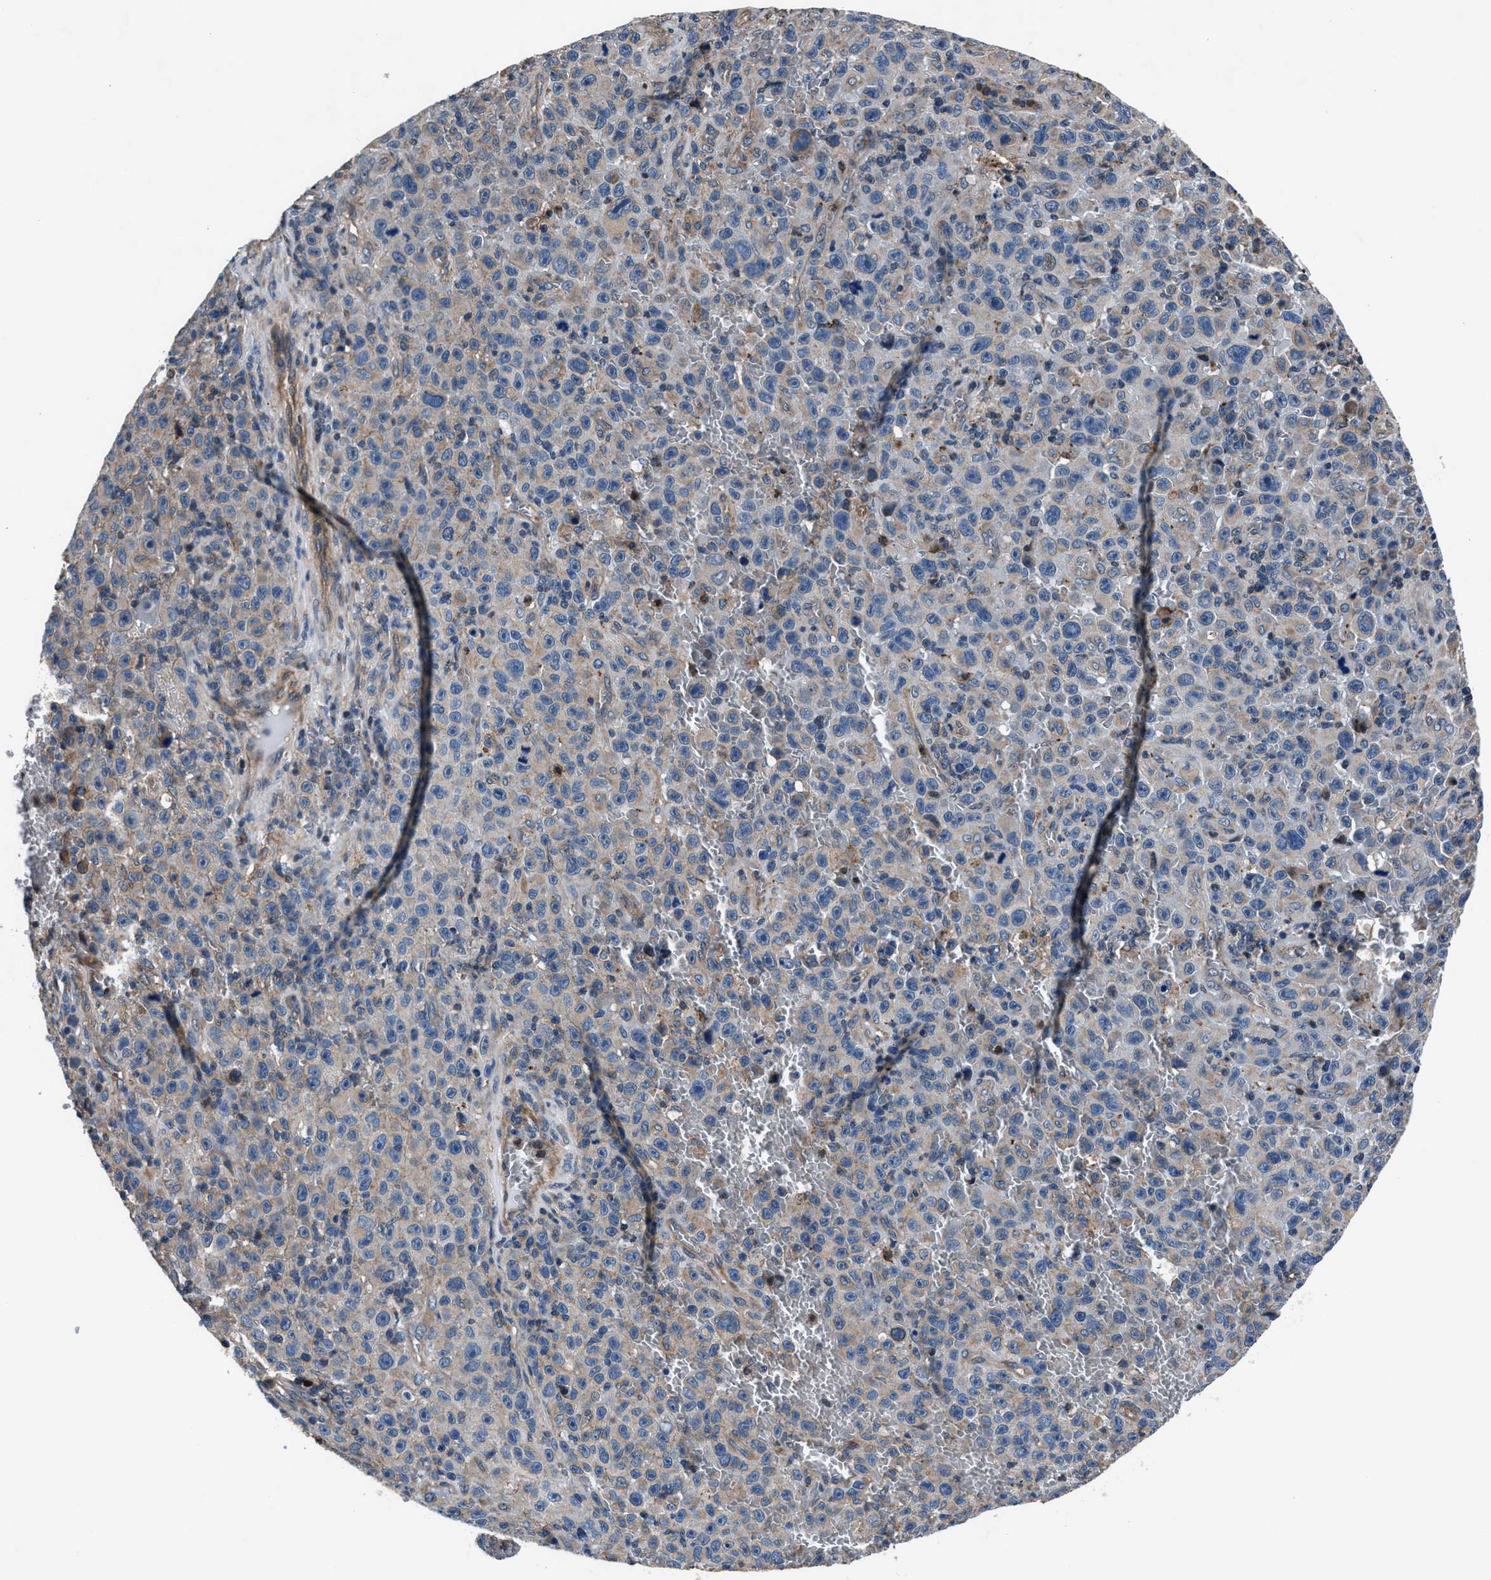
{"staining": {"intensity": "weak", "quantity": "<25%", "location": "cytoplasmic/membranous"}, "tissue": "melanoma", "cell_type": "Tumor cells", "image_type": "cancer", "snomed": [{"axis": "morphology", "description": "Malignant melanoma, NOS"}, {"axis": "topography", "description": "Skin"}], "caption": "Tumor cells are negative for brown protein staining in melanoma.", "gene": "MFSD11", "patient": {"sex": "female", "age": 82}}